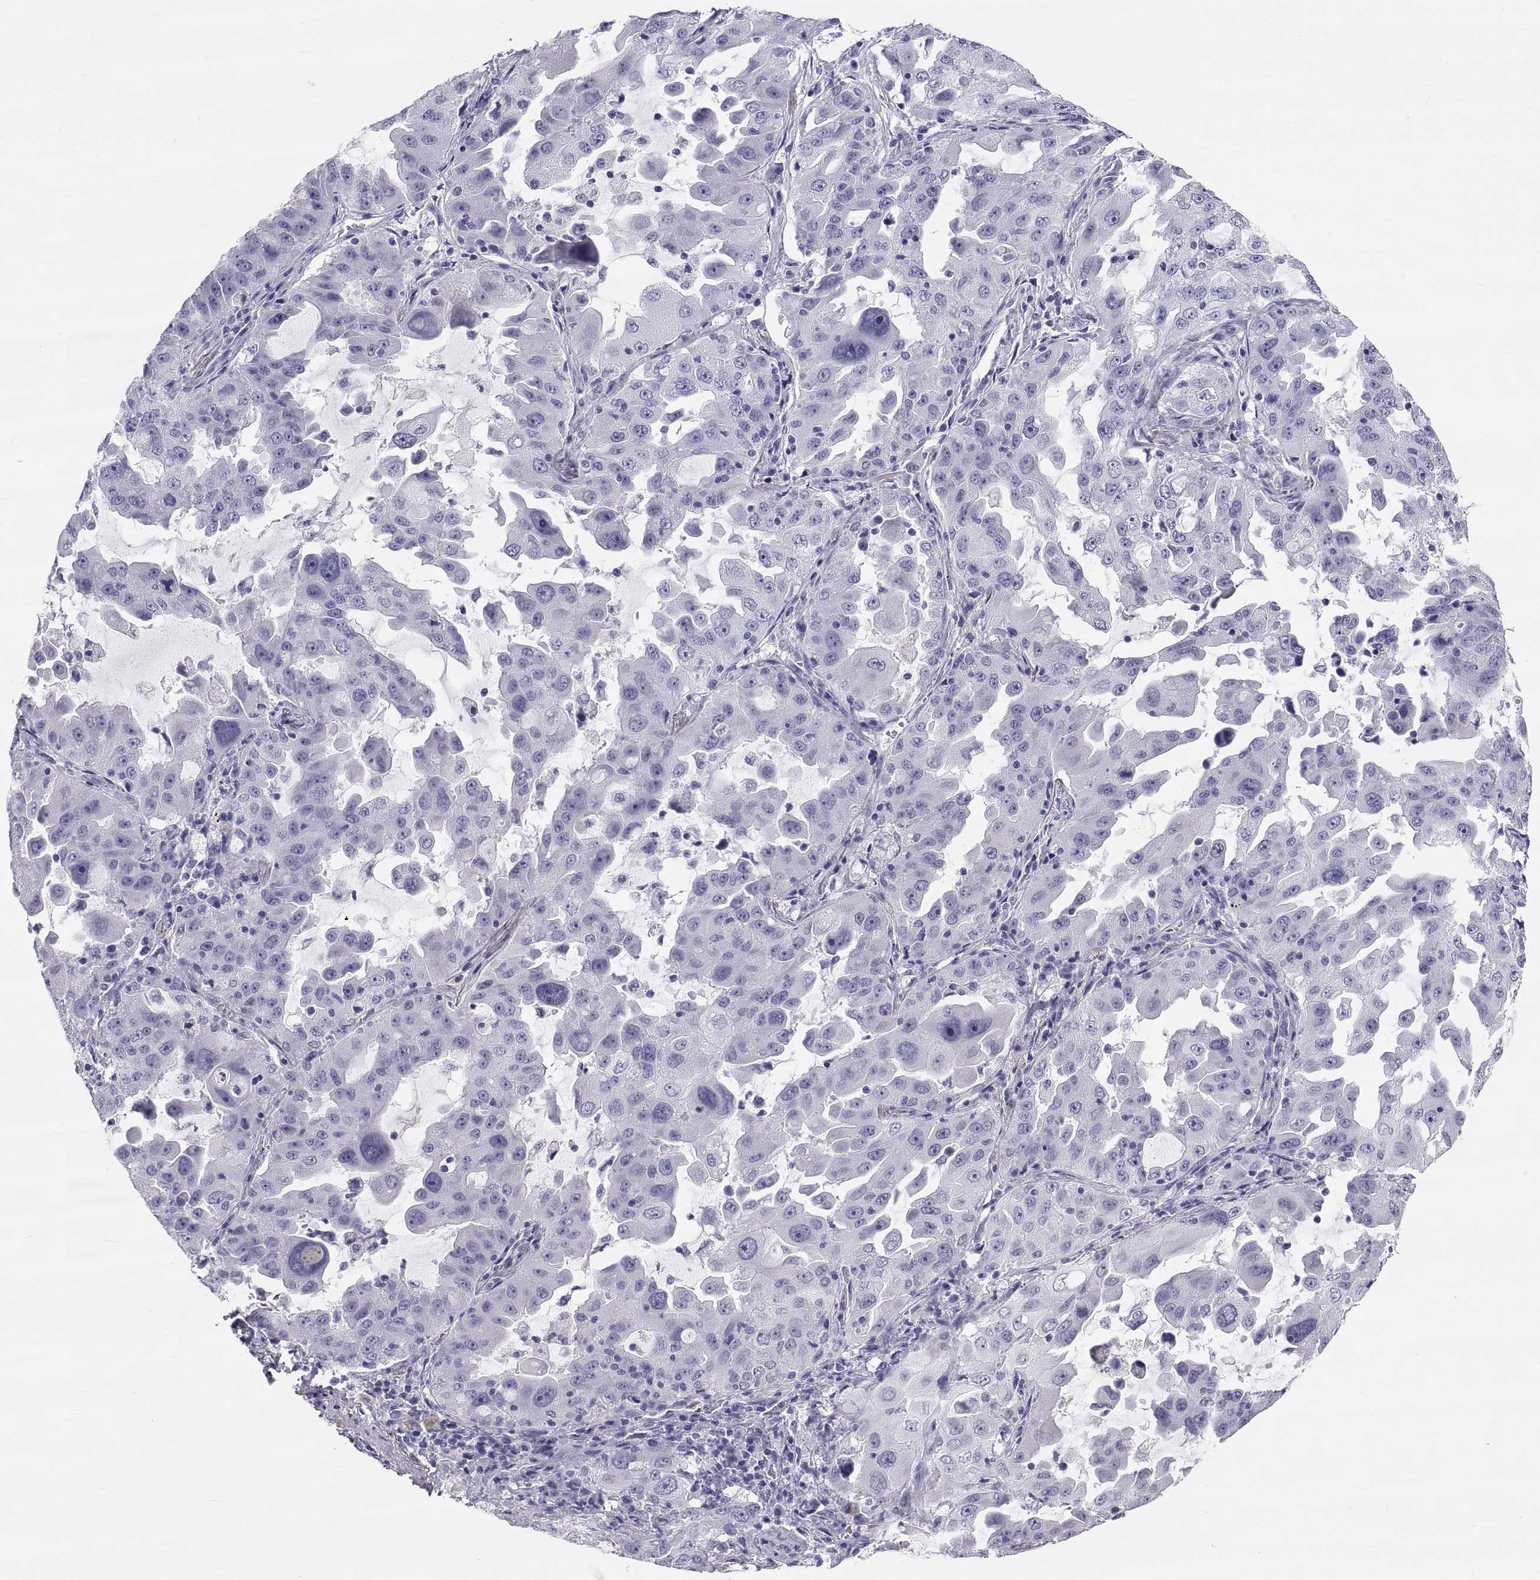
{"staining": {"intensity": "negative", "quantity": "none", "location": "none"}, "tissue": "lung cancer", "cell_type": "Tumor cells", "image_type": "cancer", "snomed": [{"axis": "morphology", "description": "Adenocarcinoma, NOS"}, {"axis": "topography", "description": "Lung"}], "caption": "Immunohistochemical staining of lung cancer displays no significant expression in tumor cells. The staining is performed using DAB brown chromogen with nuclei counter-stained in using hematoxylin.", "gene": "TEX13A", "patient": {"sex": "female", "age": 61}}